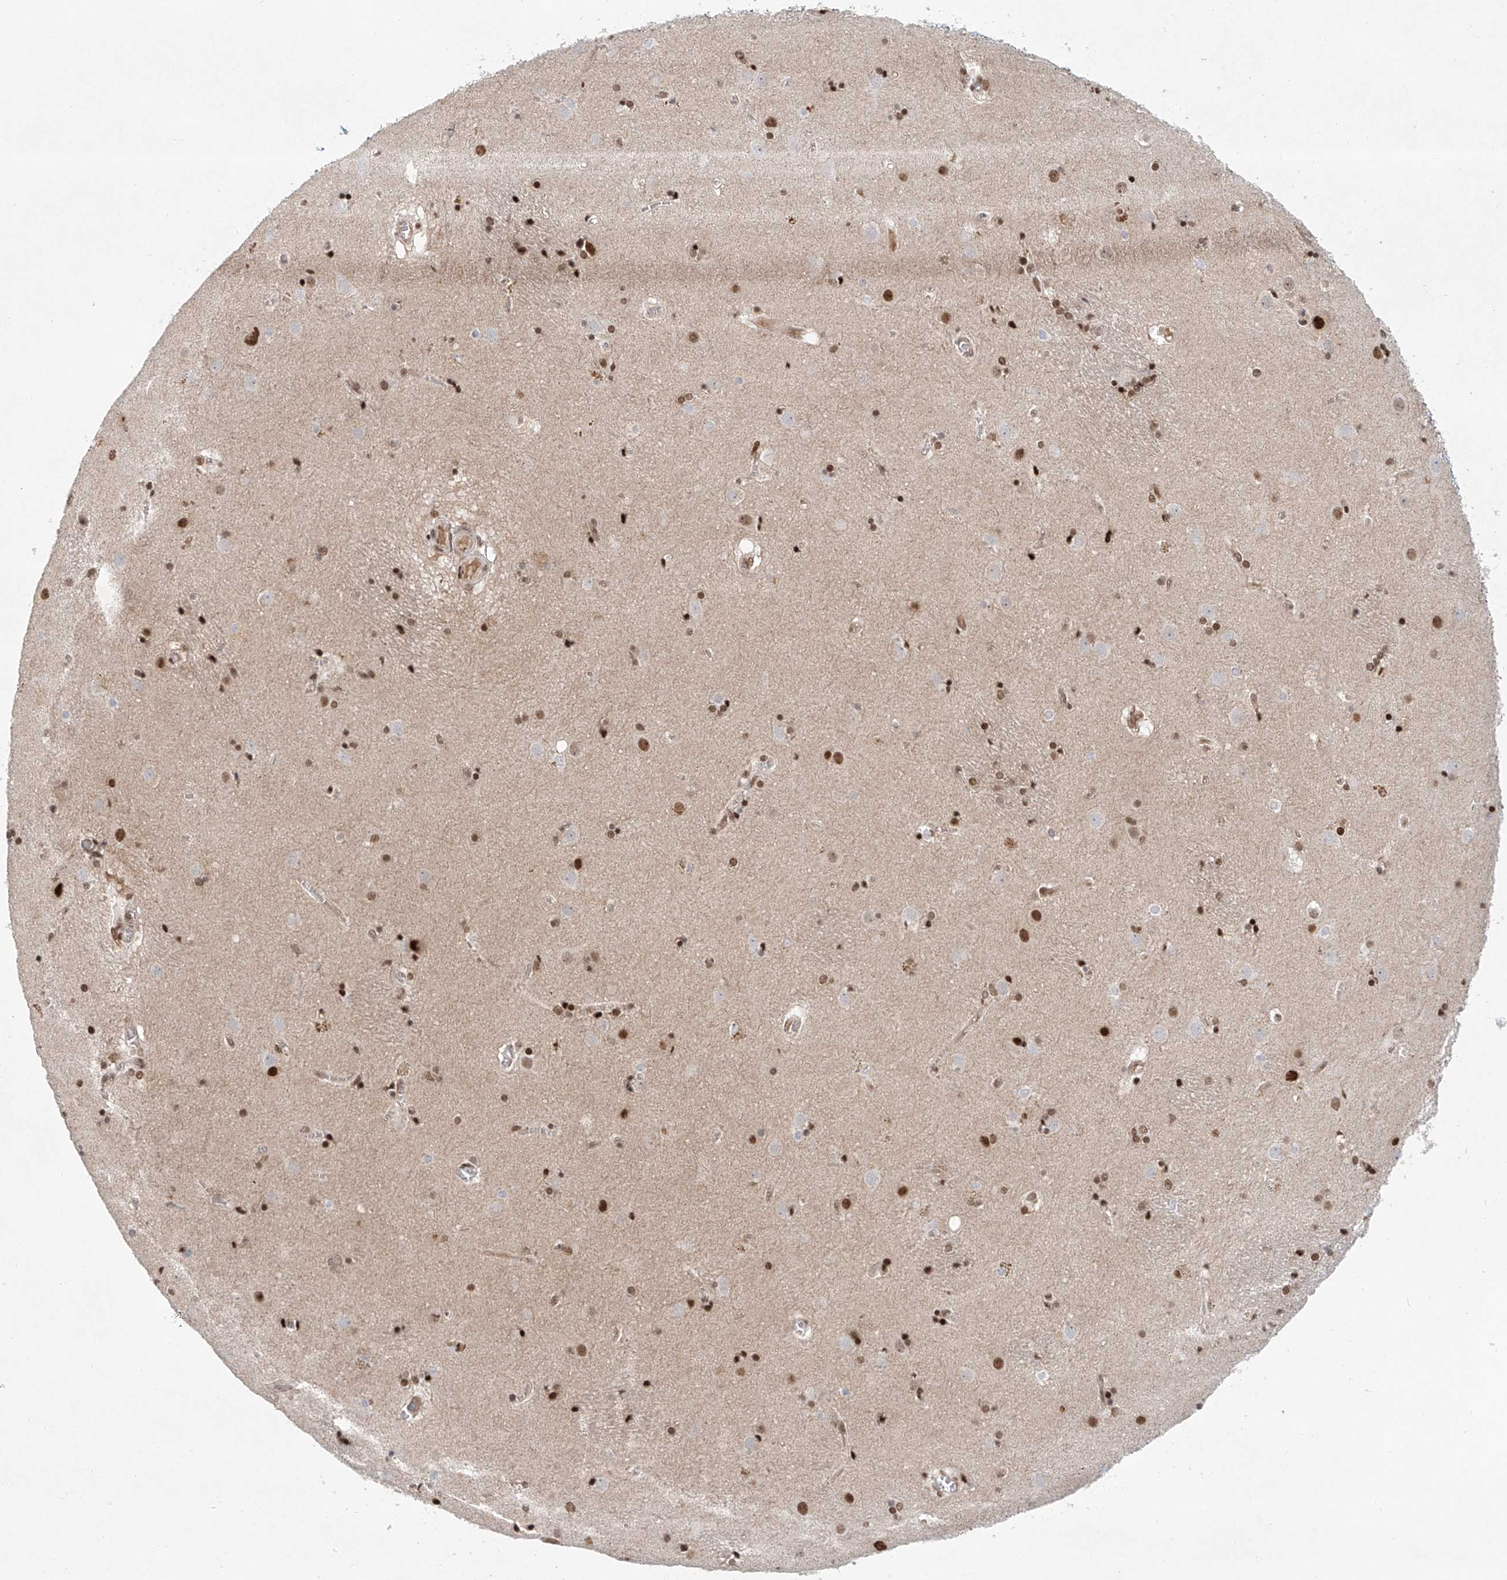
{"staining": {"intensity": "strong", "quantity": "25%-75%", "location": "nuclear"}, "tissue": "caudate", "cell_type": "Glial cells", "image_type": "normal", "snomed": [{"axis": "morphology", "description": "Normal tissue, NOS"}, {"axis": "topography", "description": "Lateral ventricle wall"}], "caption": "This image shows benign caudate stained with immunohistochemistry (IHC) to label a protein in brown. The nuclear of glial cells show strong positivity for the protein. Nuclei are counter-stained blue.", "gene": "ZNF470", "patient": {"sex": "male", "age": 70}}